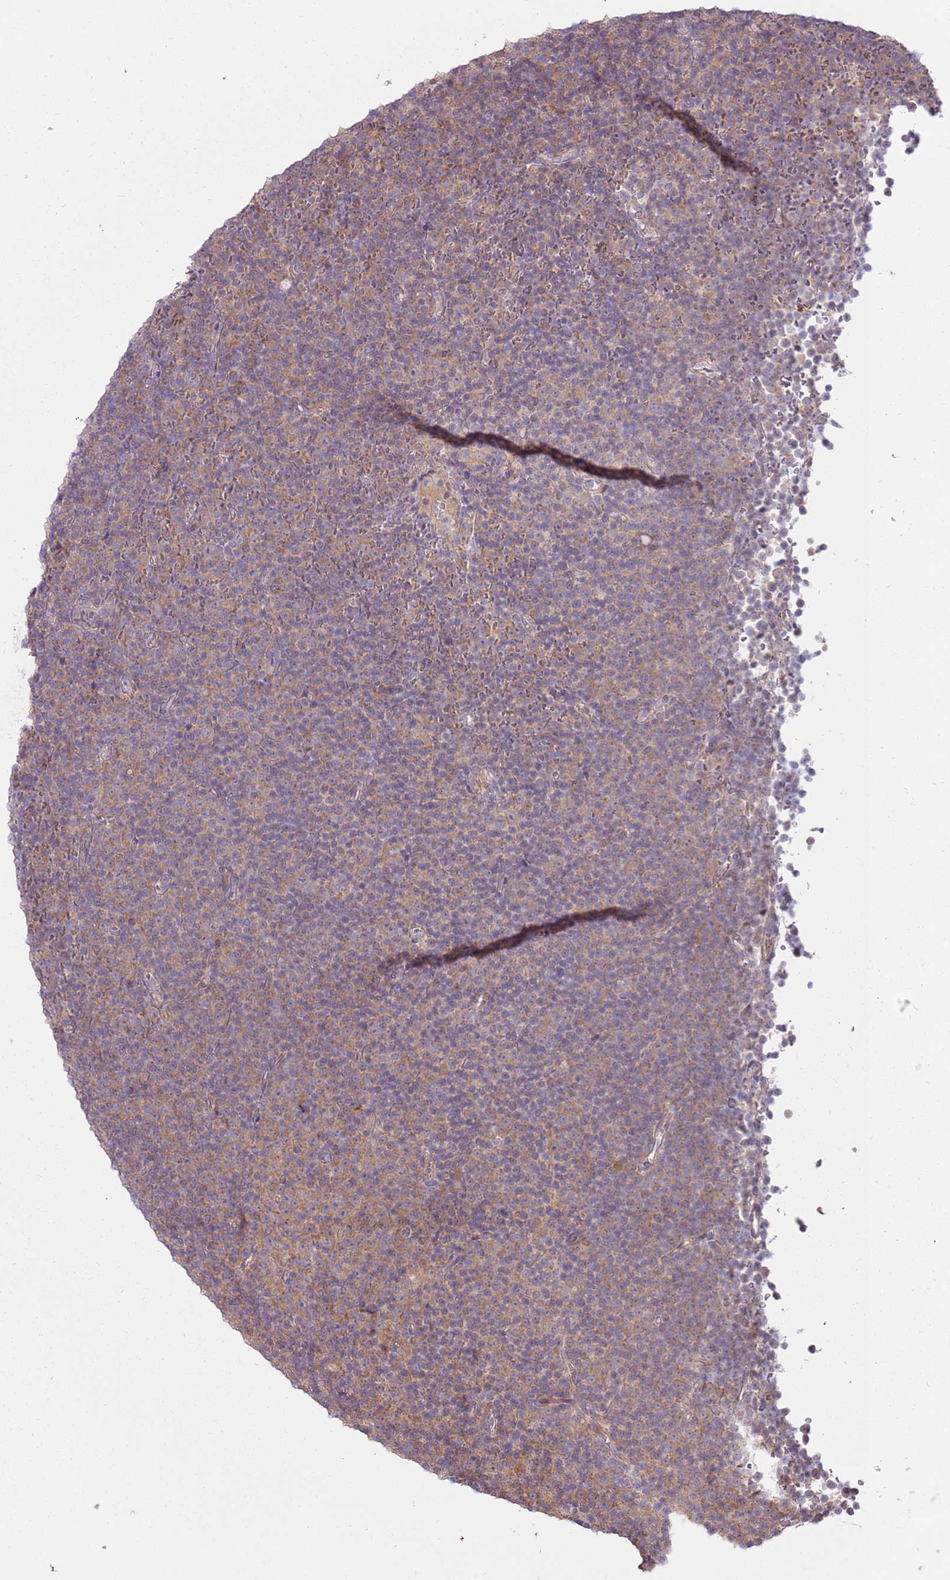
{"staining": {"intensity": "weak", "quantity": "25%-75%", "location": "cytoplasmic/membranous"}, "tissue": "lymphoma", "cell_type": "Tumor cells", "image_type": "cancer", "snomed": [{"axis": "morphology", "description": "Malignant lymphoma, non-Hodgkin's type, Low grade"}, {"axis": "topography", "description": "Lymph node"}], "caption": "Immunohistochemistry (IHC) micrograph of malignant lymphoma, non-Hodgkin's type (low-grade) stained for a protein (brown), which exhibits low levels of weak cytoplasmic/membranous positivity in approximately 25%-75% of tumor cells.", "gene": "SPATA31D1", "patient": {"sex": "female", "age": 67}}